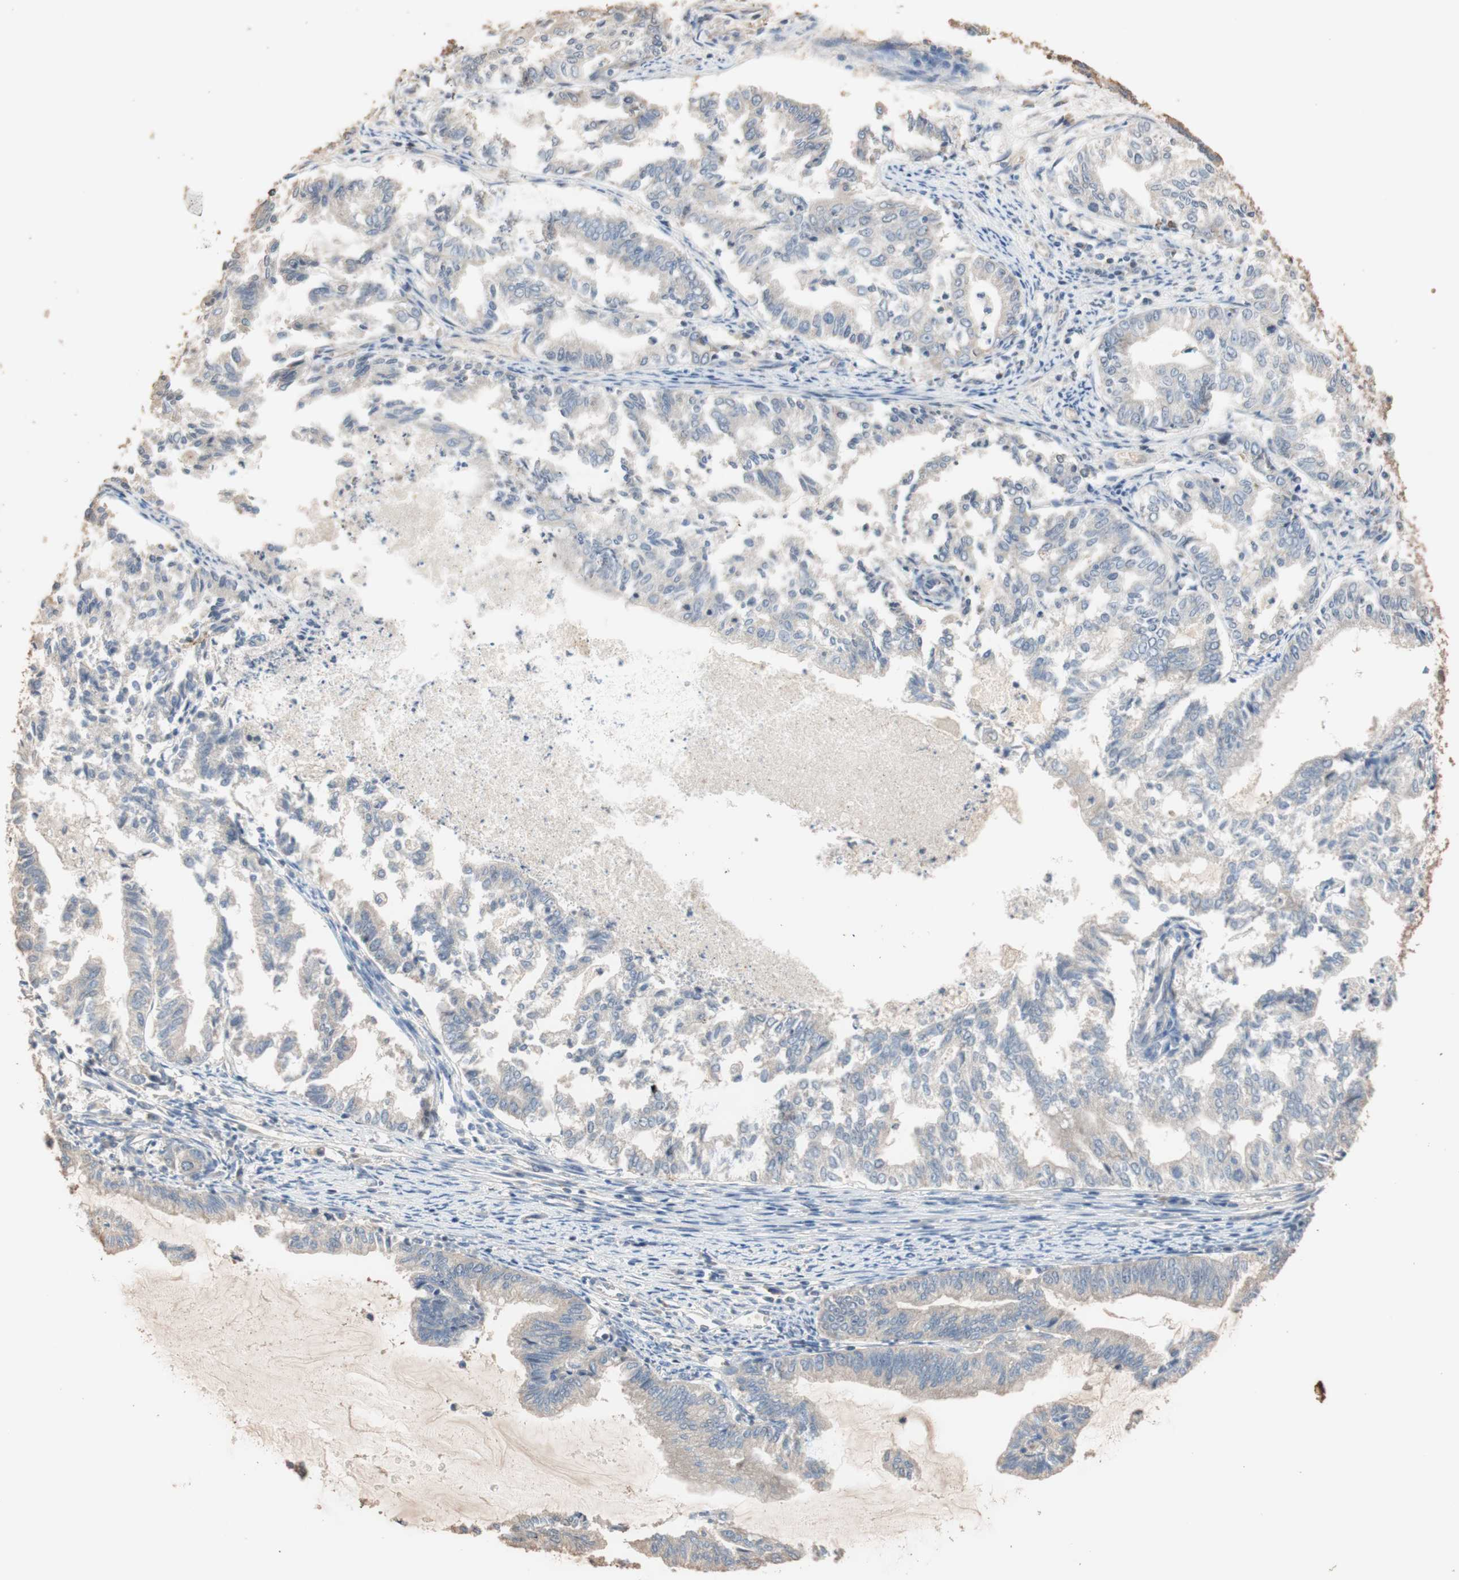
{"staining": {"intensity": "negative", "quantity": "none", "location": "none"}, "tissue": "endometrial cancer", "cell_type": "Tumor cells", "image_type": "cancer", "snomed": [{"axis": "morphology", "description": "Adenocarcinoma, NOS"}, {"axis": "topography", "description": "Endometrium"}], "caption": "Endometrial cancer (adenocarcinoma) was stained to show a protein in brown. There is no significant positivity in tumor cells. Nuclei are stained in blue.", "gene": "TUBB", "patient": {"sex": "female", "age": 79}}